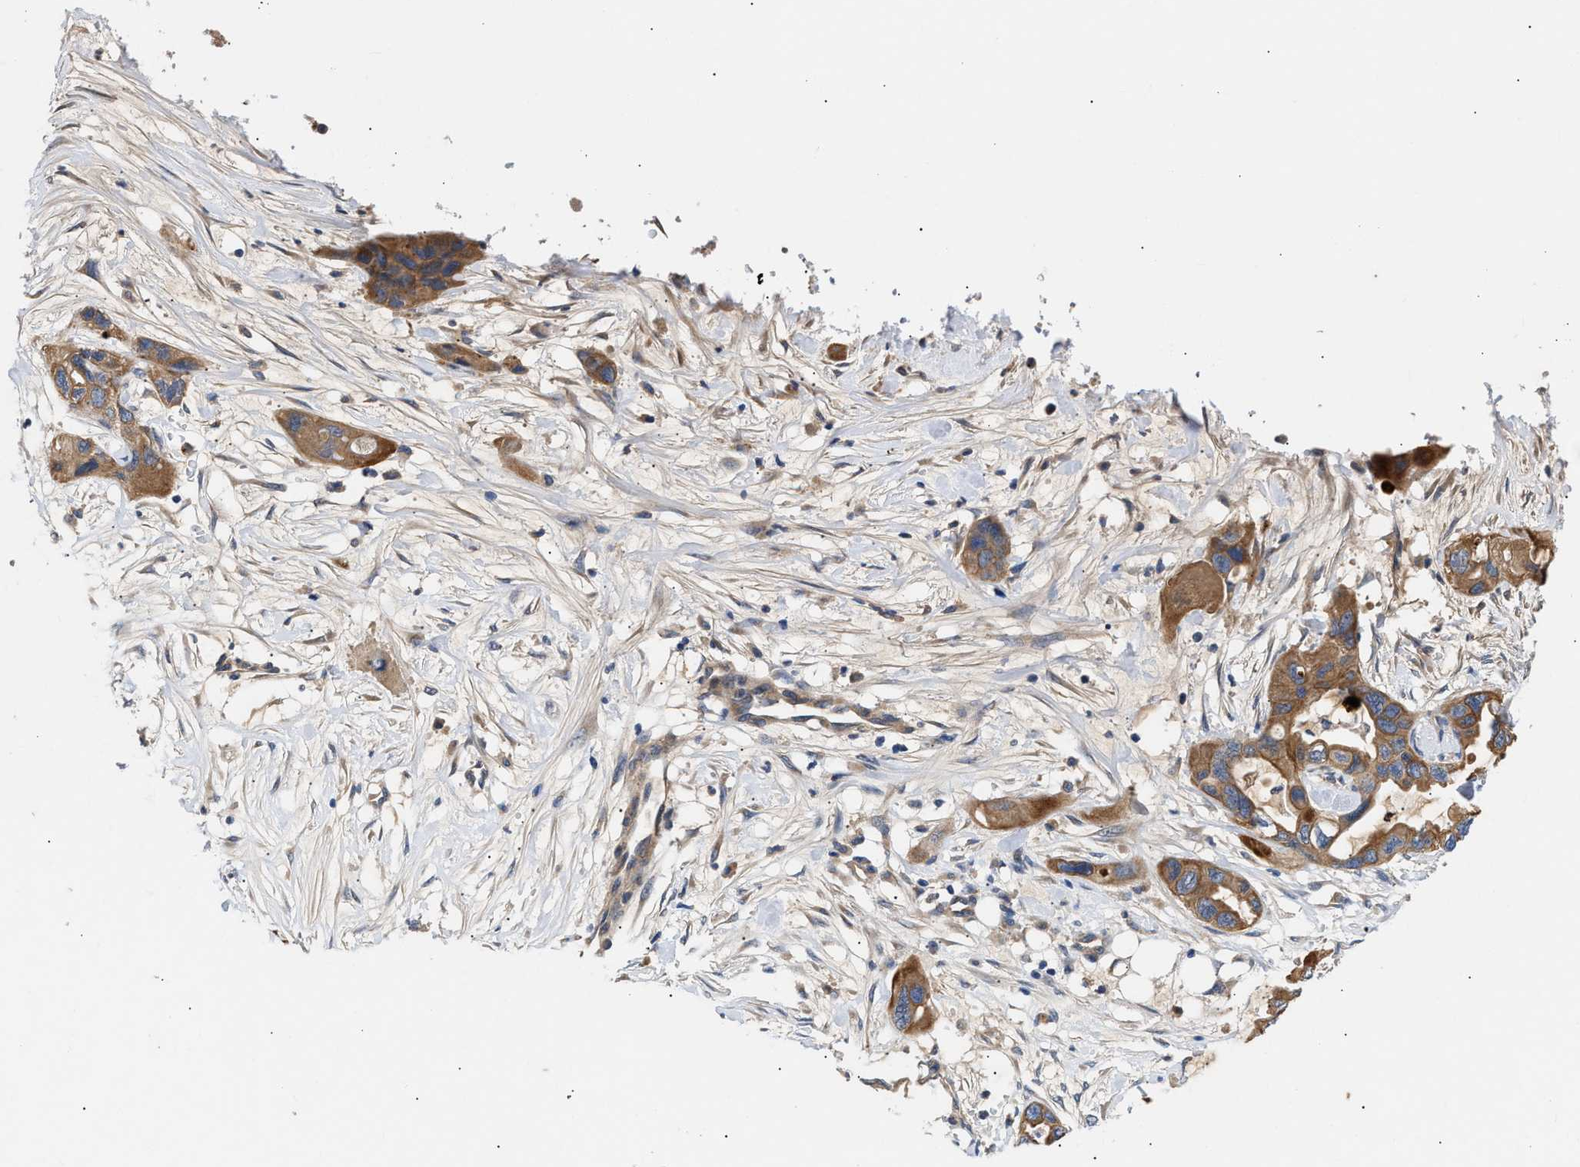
{"staining": {"intensity": "moderate", "quantity": ">75%", "location": "cytoplasmic/membranous"}, "tissue": "pancreatic cancer", "cell_type": "Tumor cells", "image_type": "cancer", "snomed": [{"axis": "morphology", "description": "Adenocarcinoma, NOS"}, {"axis": "topography", "description": "Pancreas"}], "caption": "This image reveals adenocarcinoma (pancreatic) stained with immunohistochemistry to label a protein in brown. The cytoplasmic/membranous of tumor cells show moderate positivity for the protein. Nuclei are counter-stained blue.", "gene": "CCDC146", "patient": {"sex": "female", "age": 71}}